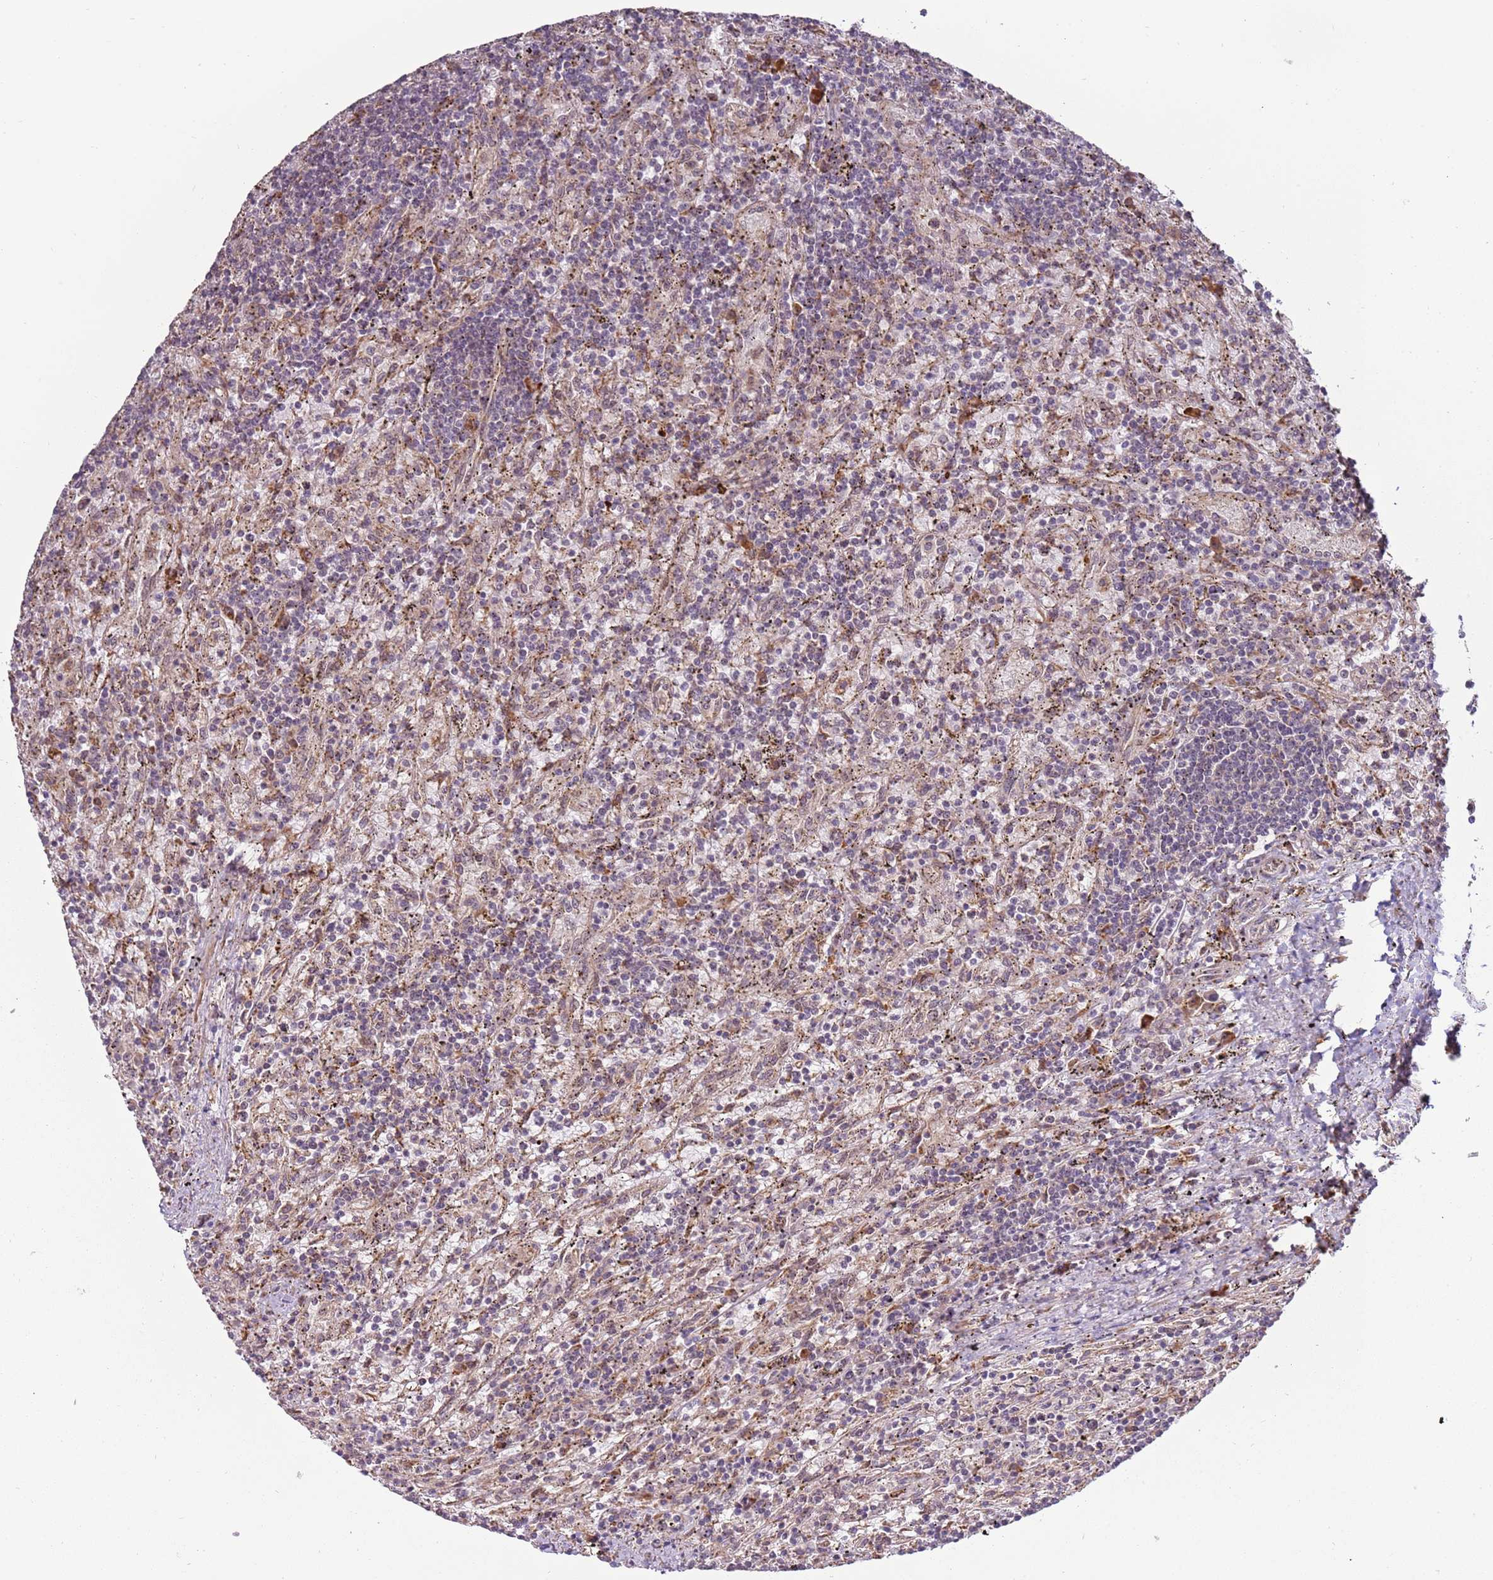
{"staining": {"intensity": "weak", "quantity": "25%-75%", "location": "nuclear"}, "tissue": "lymphoma", "cell_type": "Tumor cells", "image_type": "cancer", "snomed": [{"axis": "morphology", "description": "Malignant lymphoma, non-Hodgkin's type, Low grade"}, {"axis": "topography", "description": "Spleen"}], "caption": "Immunohistochemistry of malignant lymphoma, non-Hodgkin's type (low-grade) demonstrates low levels of weak nuclear staining in about 25%-75% of tumor cells.", "gene": "UCMA", "patient": {"sex": "male", "age": 76}}